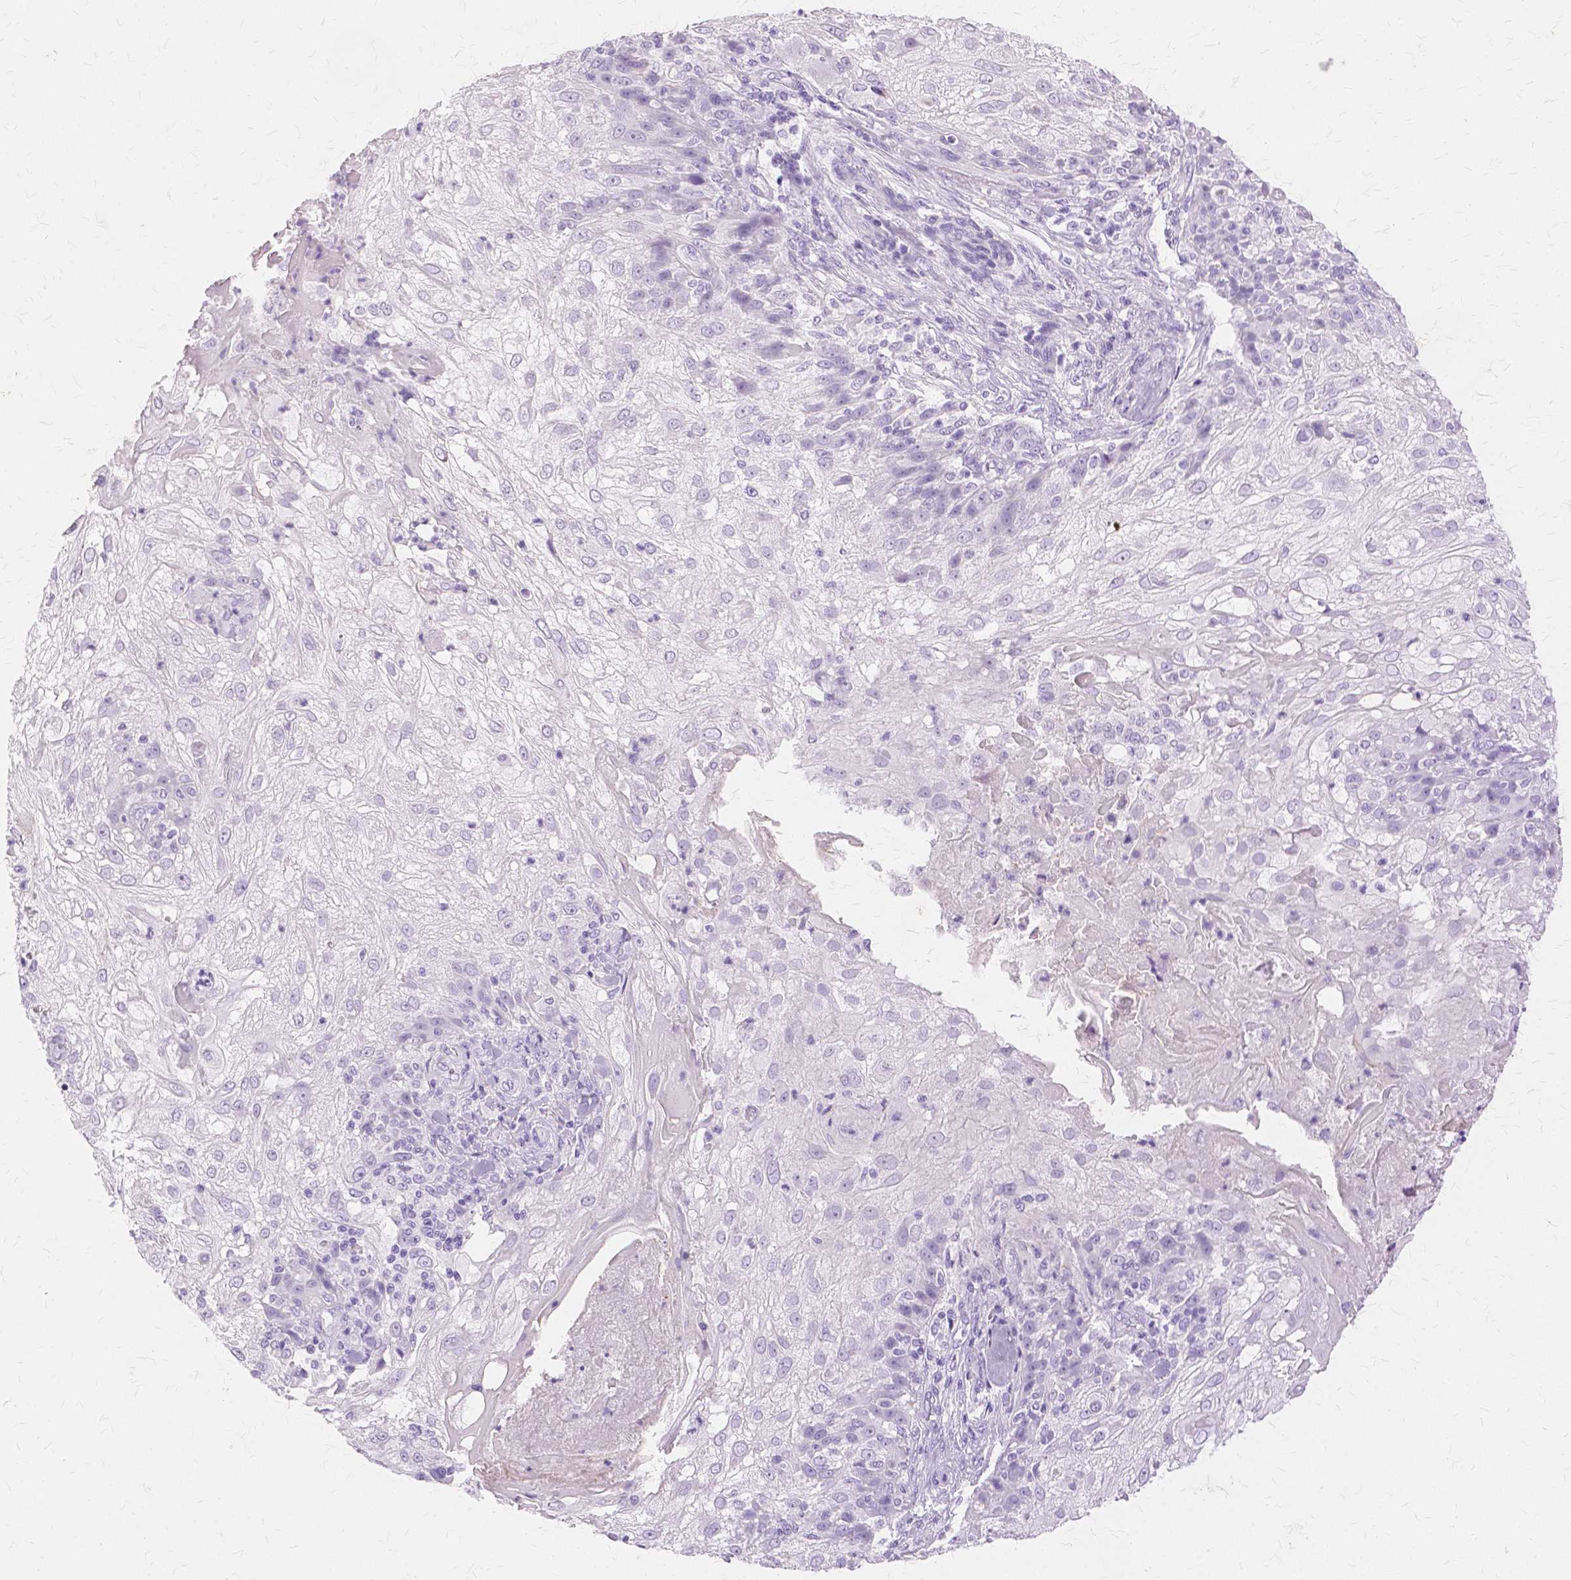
{"staining": {"intensity": "negative", "quantity": "none", "location": "none"}, "tissue": "skin cancer", "cell_type": "Tumor cells", "image_type": "cancer", "snomed": [{"axis": "morphology", "description": "Normal tissue, NOS"}, {"axis": "morphology", "description": "Squamous cell carcinoma, NOS"}, {"axis": "topography", "description": "Skin"}], "caption": "Immunohistochemical staining of human skin cancer (squamous cell carcinoma) displays no significant expression in tumor cells.", "gene": "TGM1", "patient": {"sex": "female", "age": 83}}